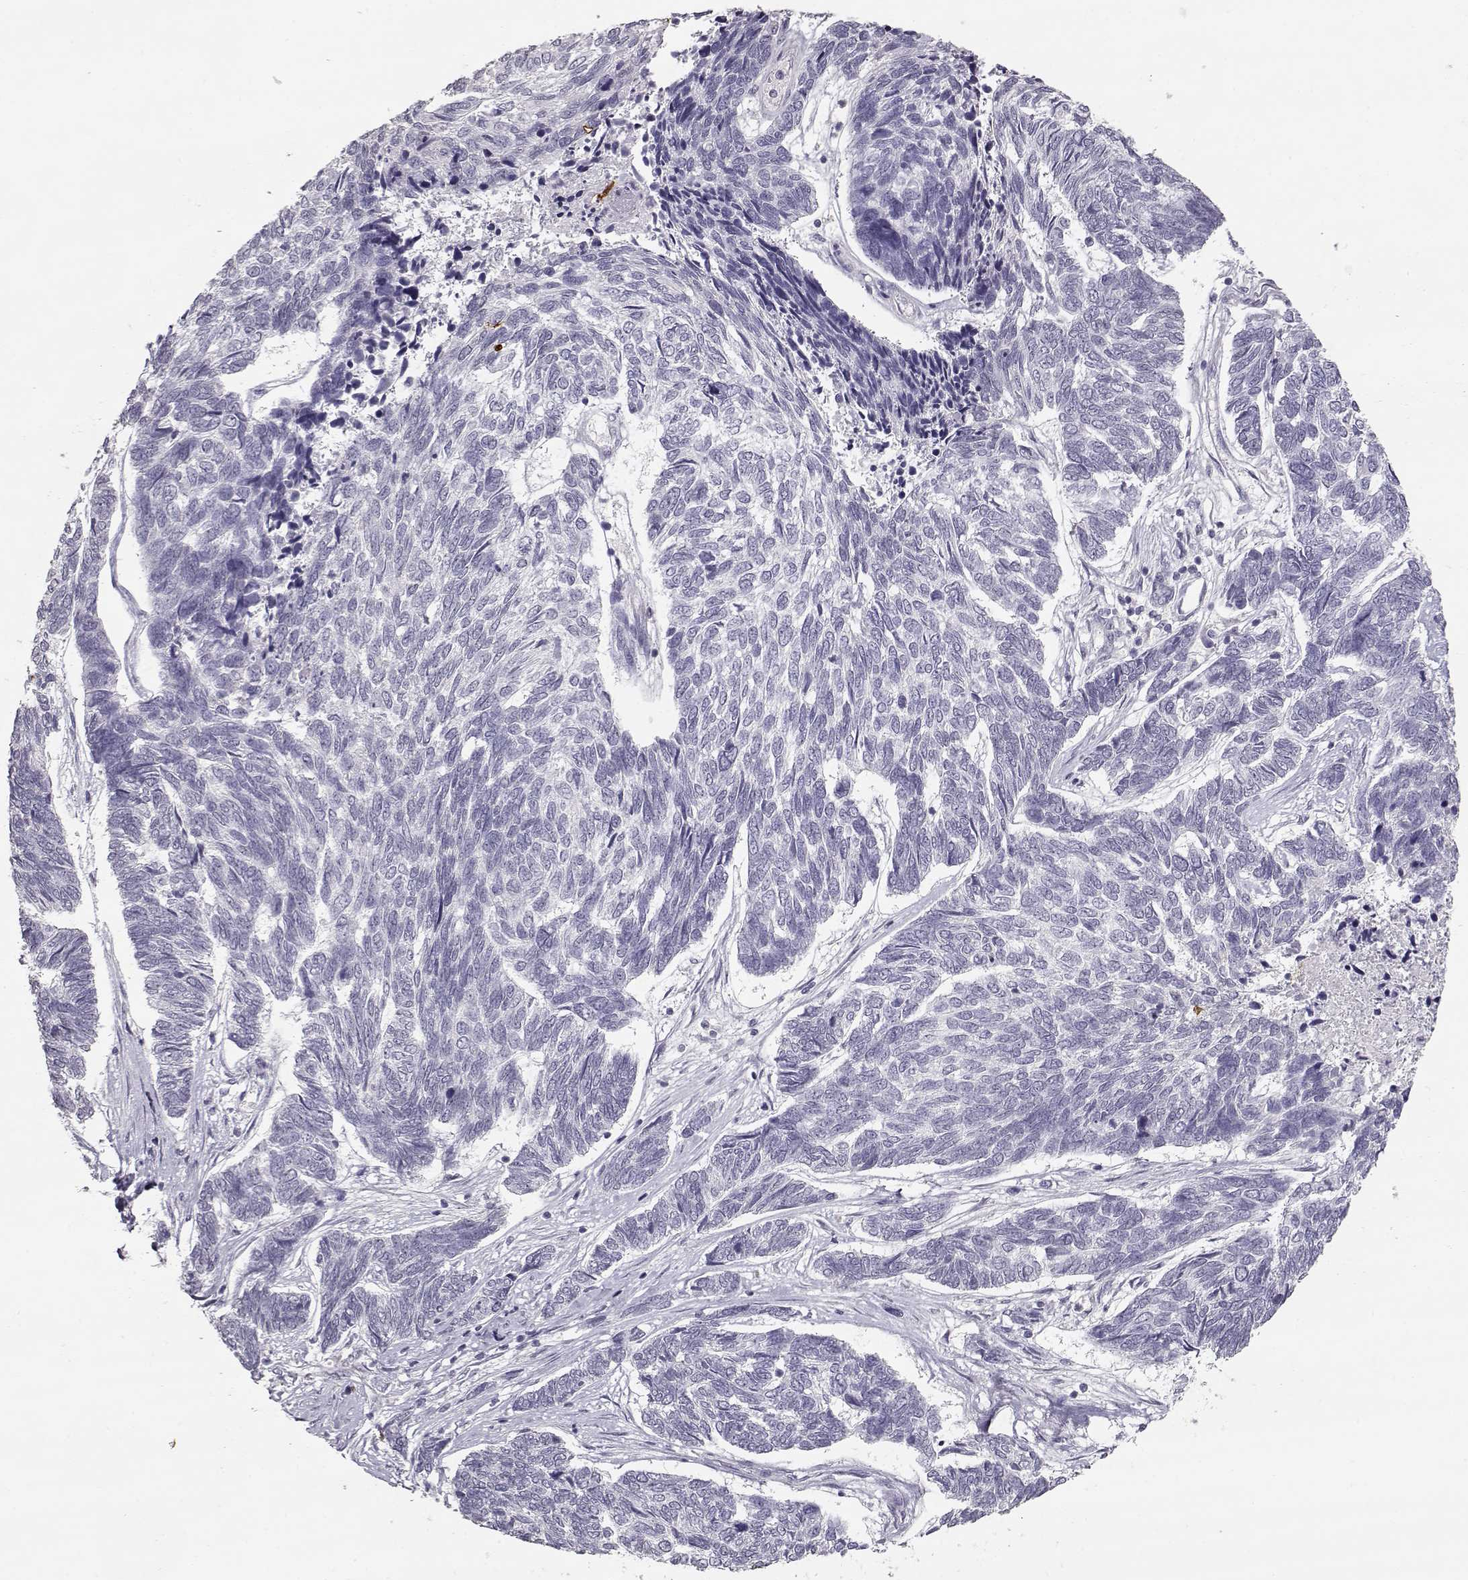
{"staining": {"intensity": "negative", "quantity": "none", "location": "none"}, "tissue": "skin cancer", "cell_type": "Tumor cells", "image_type": "cancer", "snomed": [{"axis": "morphology", "description": "Basal cell carcinoma"}, {"axis": "topography", "description": "Skin"}], "caption": "Immunohistochemical staining of human skin cancer reveals no significant staining in tumor cells.", "gene": "S100B", "patient": {"sex": "female", "age": 65}}